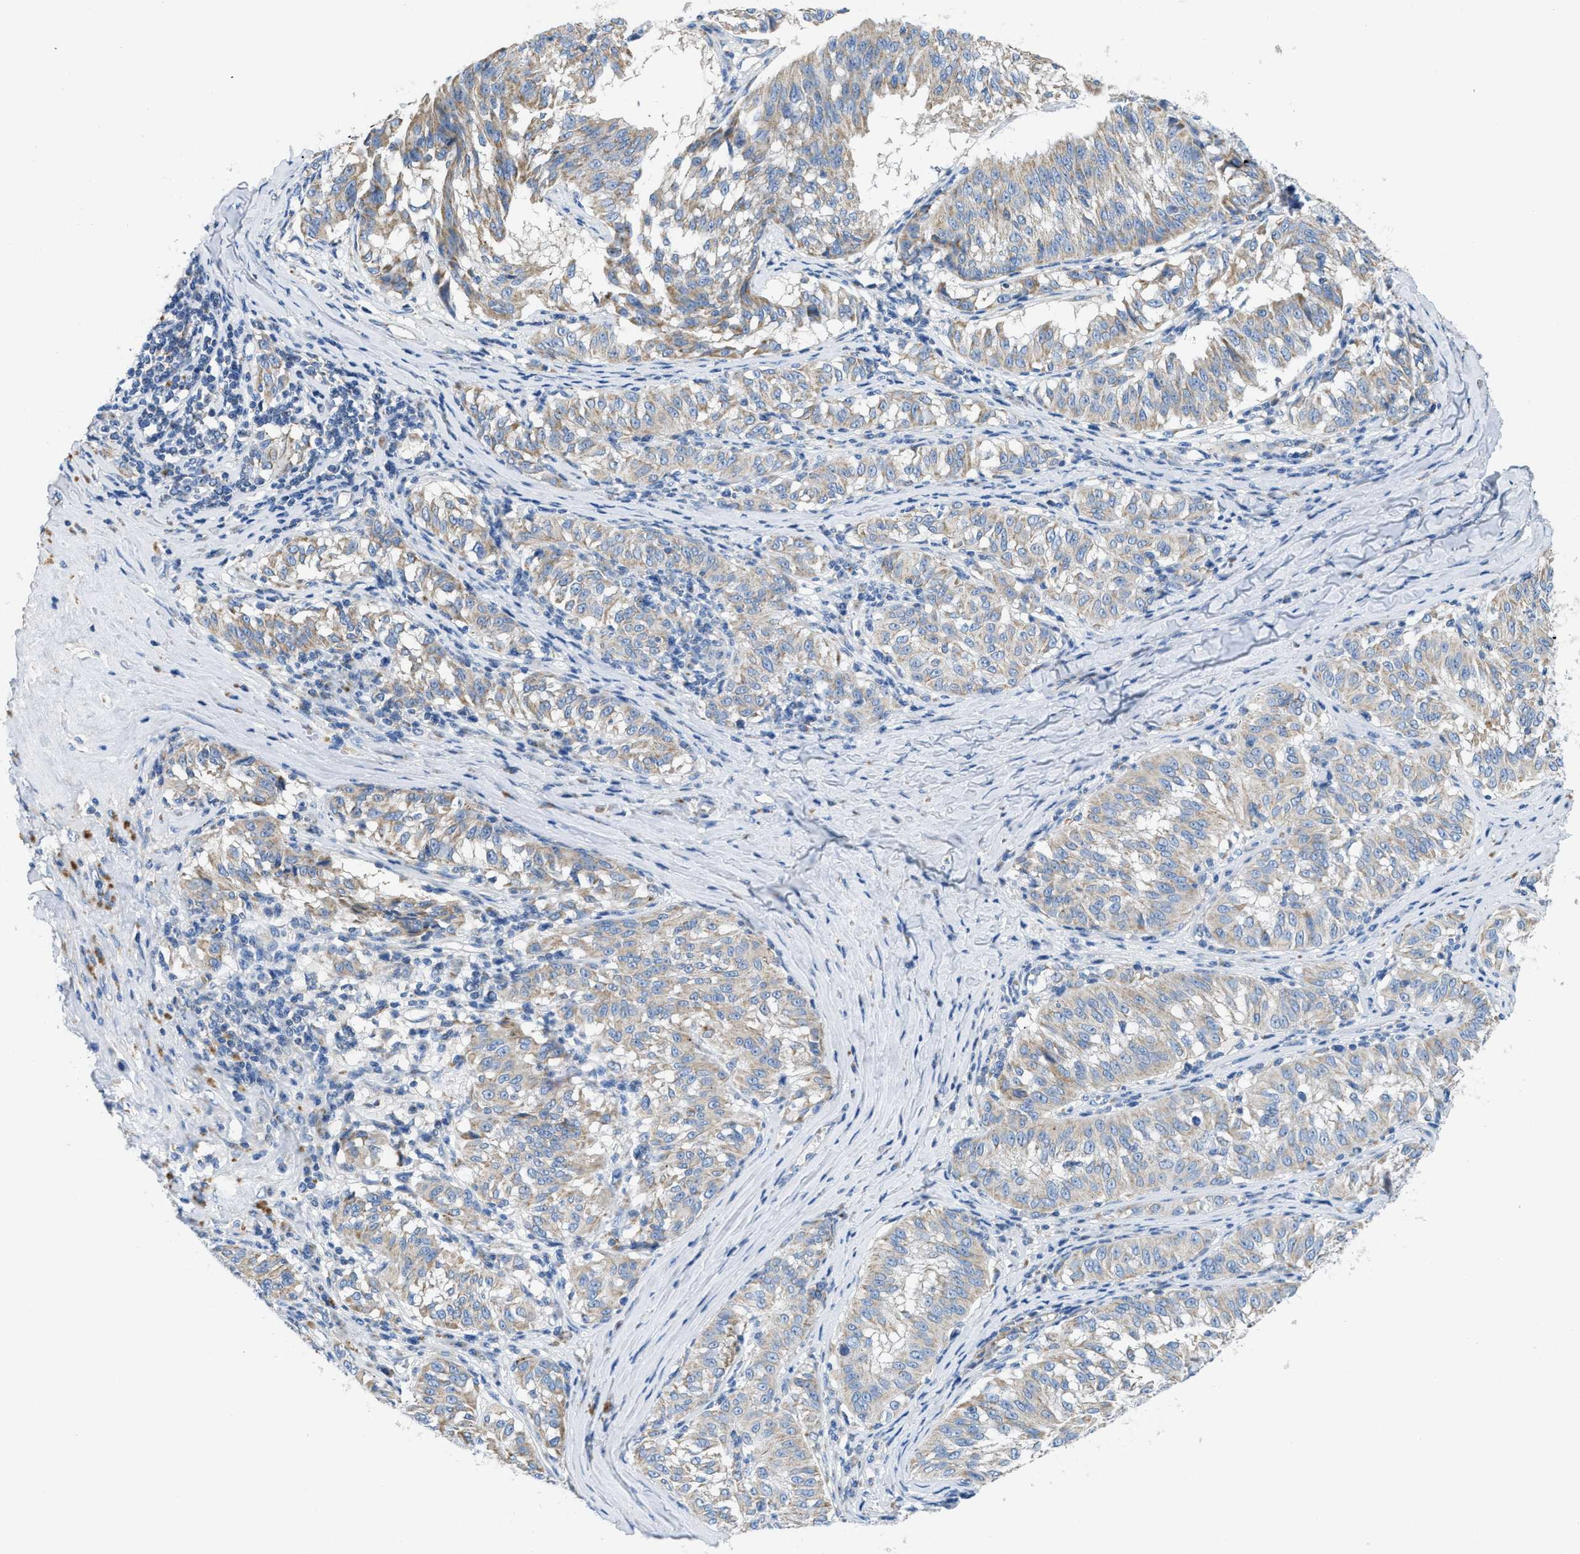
{"staining": {"intensity": "weak", "quantity": "<25%", "location": "cytoplasmic/membranous"}, "tissue": "melanoma", "cell_type": "Tumor cells", "image_type": "cancer", "snomed": [{"axis": "morphology", "description": "Malignant melanoma, NOS"}, {"axis": "topography", "description": "Skin"}], "caption": "This histopathology image is of melanoma stained with immunohistochemistry to label a protein in brown with the nuclei are counter-stained blue. There is no expression in tumor cells. (DAB (3,3'-diaminobenzidine) immunohistochemistry (IHC), high magnification).", "gene": "SLC25A13", "patient": {"sex": "female", "age": 72}}